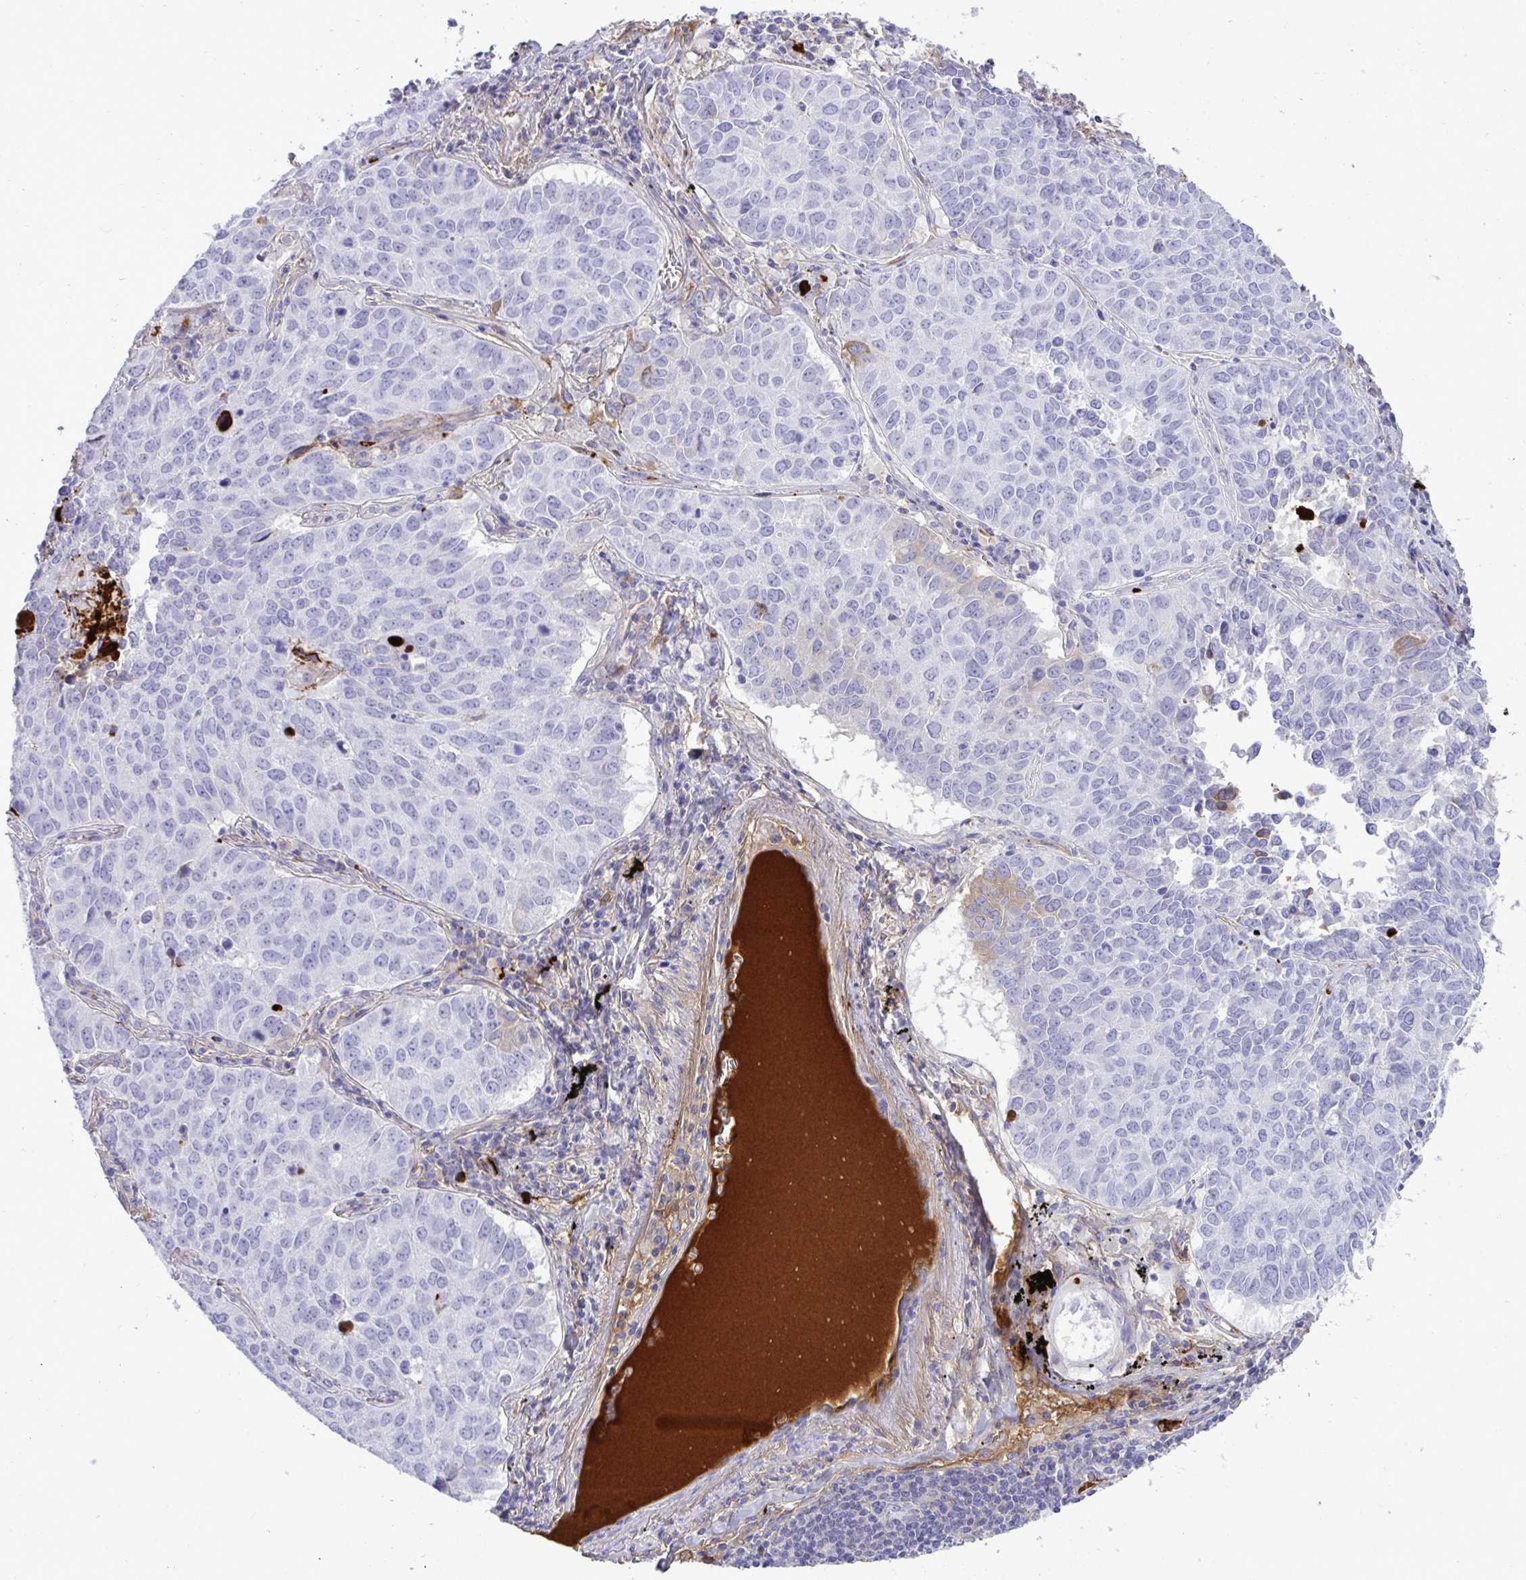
{"staining": {"intensity": "negative", "quantity": "none", "location": "none"}, "tissue": "lung cancer", "cell_type": "Tumor cells", "image_type": "cancer", "snomed": [{"axis": "morphology", "description": "Adenocarcinoma, NOS"}, {"axis": "topography", "description": "Lung"}], "caption": "An IHC histopathology image of lung adenocarcinoma is shown. There is no staining in tumor cells of lung adenocarcinoma.", "gene": "F2", "patient": {"sex": "female", "age": 50}}